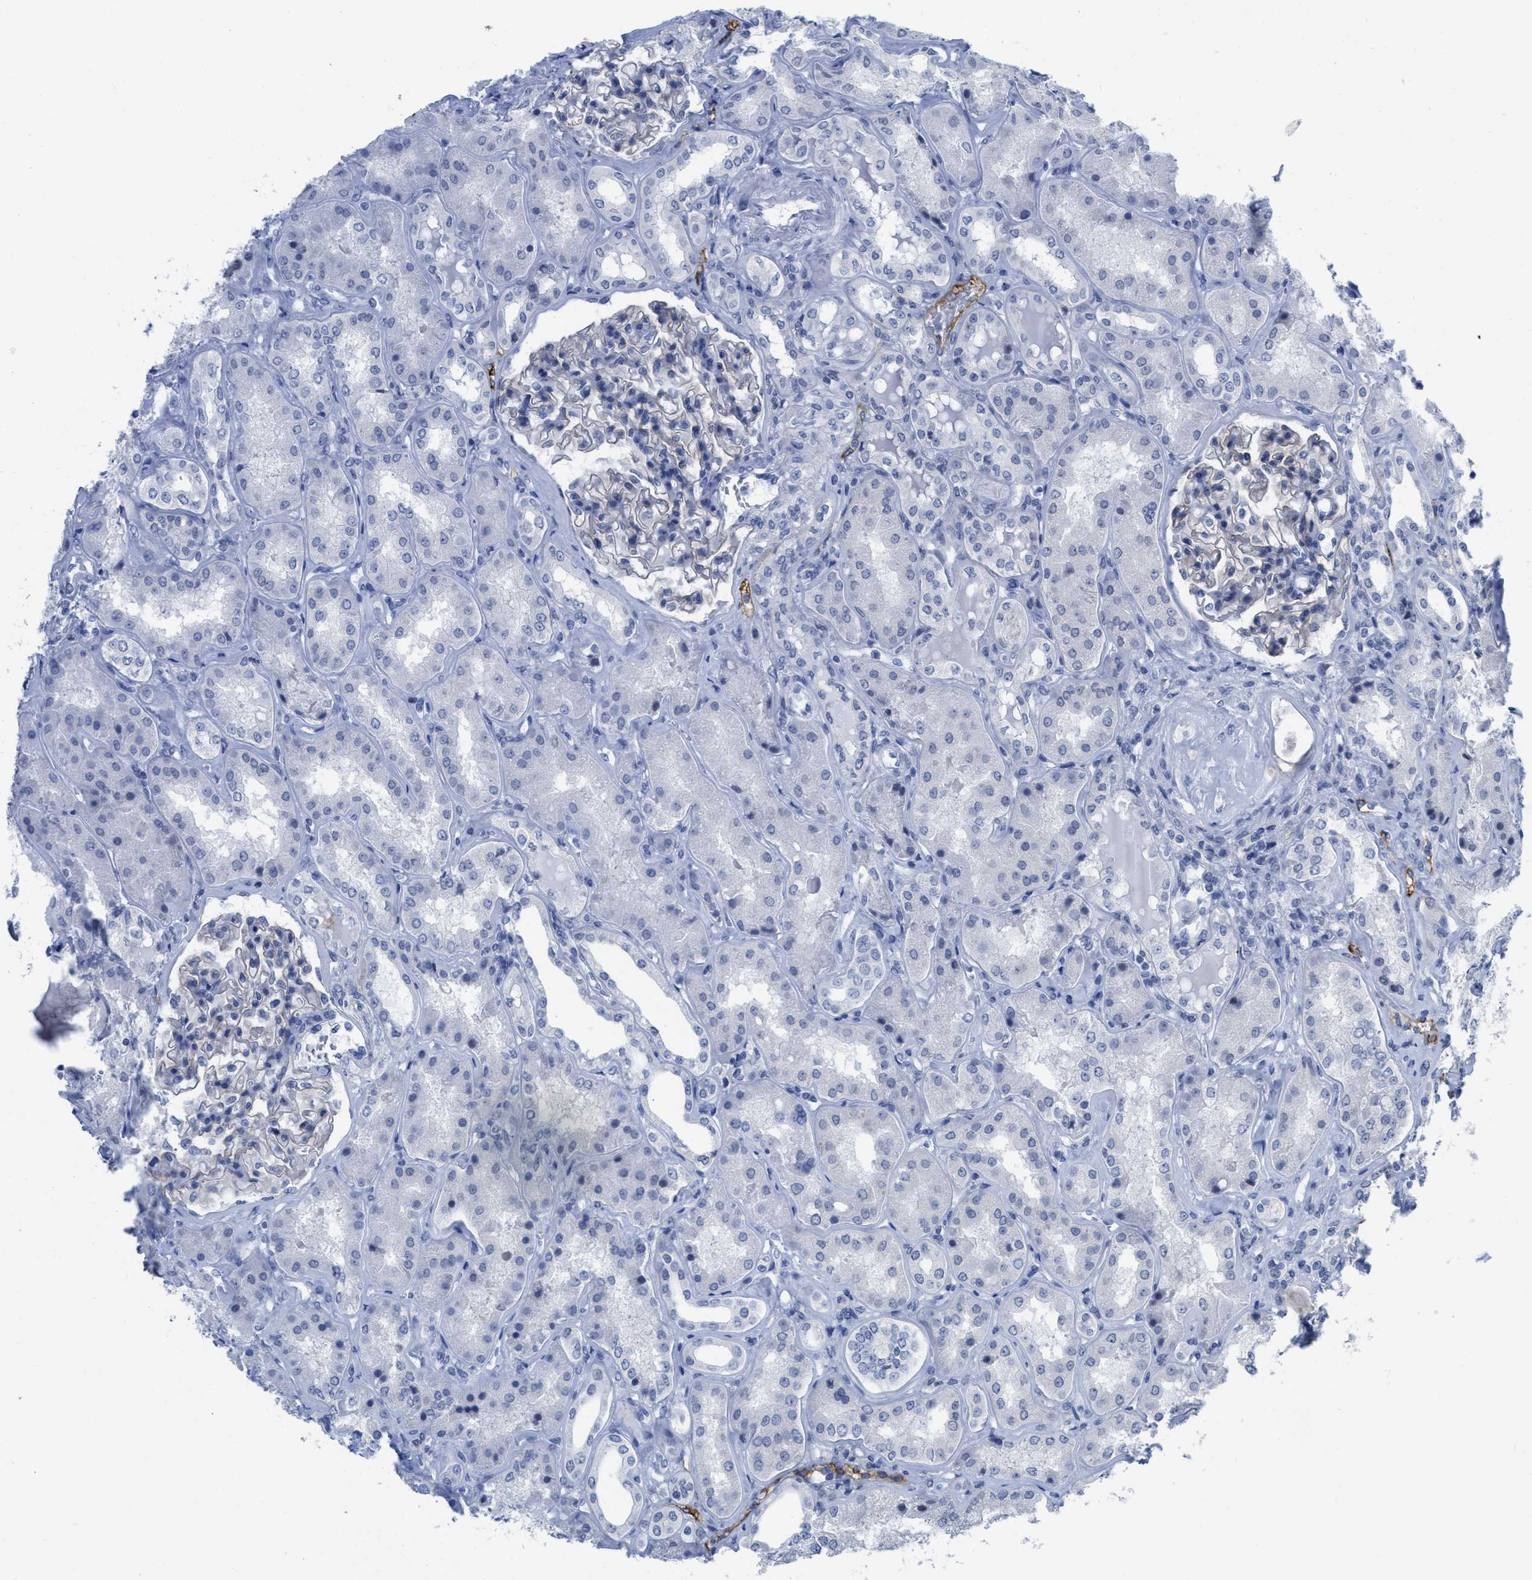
{"staining": {"intensity": "weak", "quantity": "25%-75%", "location": "cytoplasmic/membranous"}, "tissue": "kidney", "cell_type": "Cells in glomeruli", "image_type": "normal", "snomed": [{"axis": "morphology", "description": "Normal tissue, NOS"}, {"axis": "topography", "description": "Kidney"}], "caption": "Immunohistochemistry image of benign kidney: human kidney stained using immunohistochemistry (IHC) demonstrates low levels of weak protein expression localized specifically in the cytoplasmic/membranous of cells in glomeruli, appearing as a cytoplasmic/membranous brown color.", "gene": "ACKR1", "patient": {"sex": "female", "age": 56}}